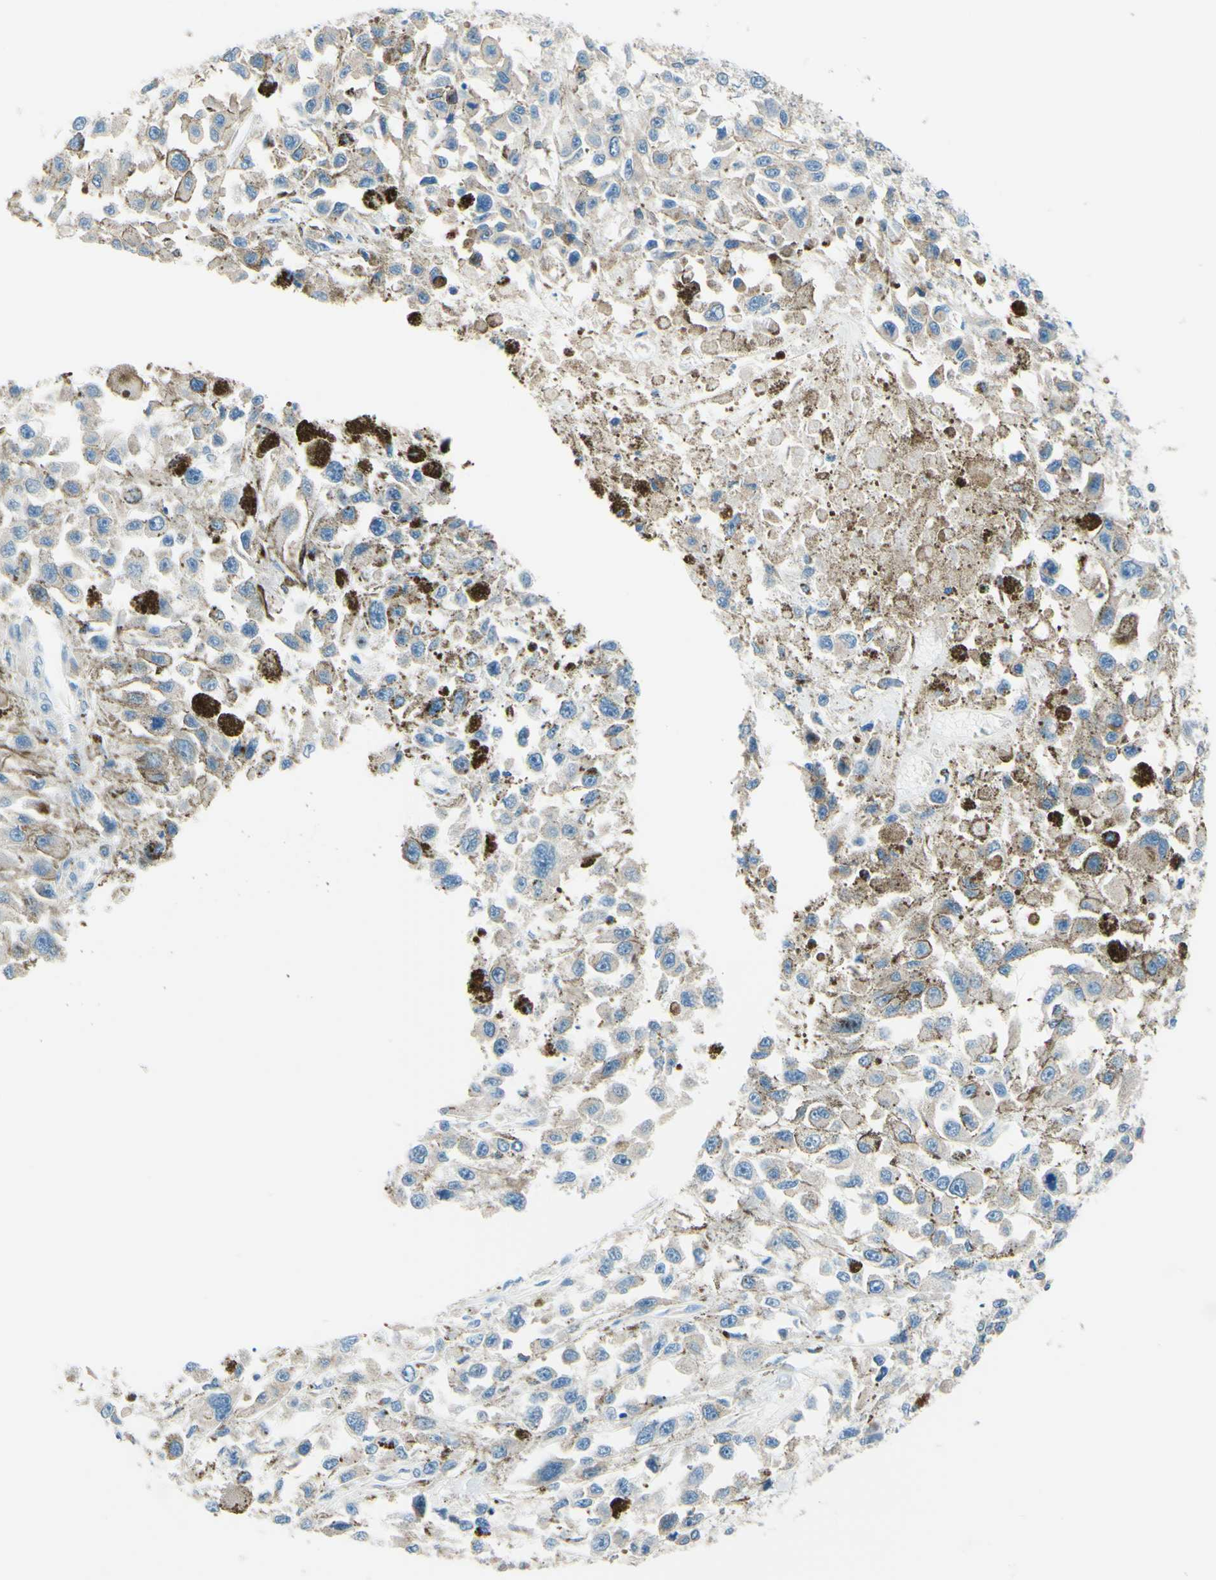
{"staining": {"intensity": "negative", "quantity": "none", "location": "none"}, "tissue": "melanoma", "cell_type": "Tumor cells", "image_type": "cancer", "snomed": [{"axis": "morphology", "description": "Malignant melanoma, Metastatic site"}, {"axis": "topography", "description": "Lymph node"}], "caption": "IHC image of neoplastic tissue: human melanoma stained with DAB displays no significant protein positivity in tumor cells.", "gene": "PASD1", "patient": {"sex": "male", "age": 59}}